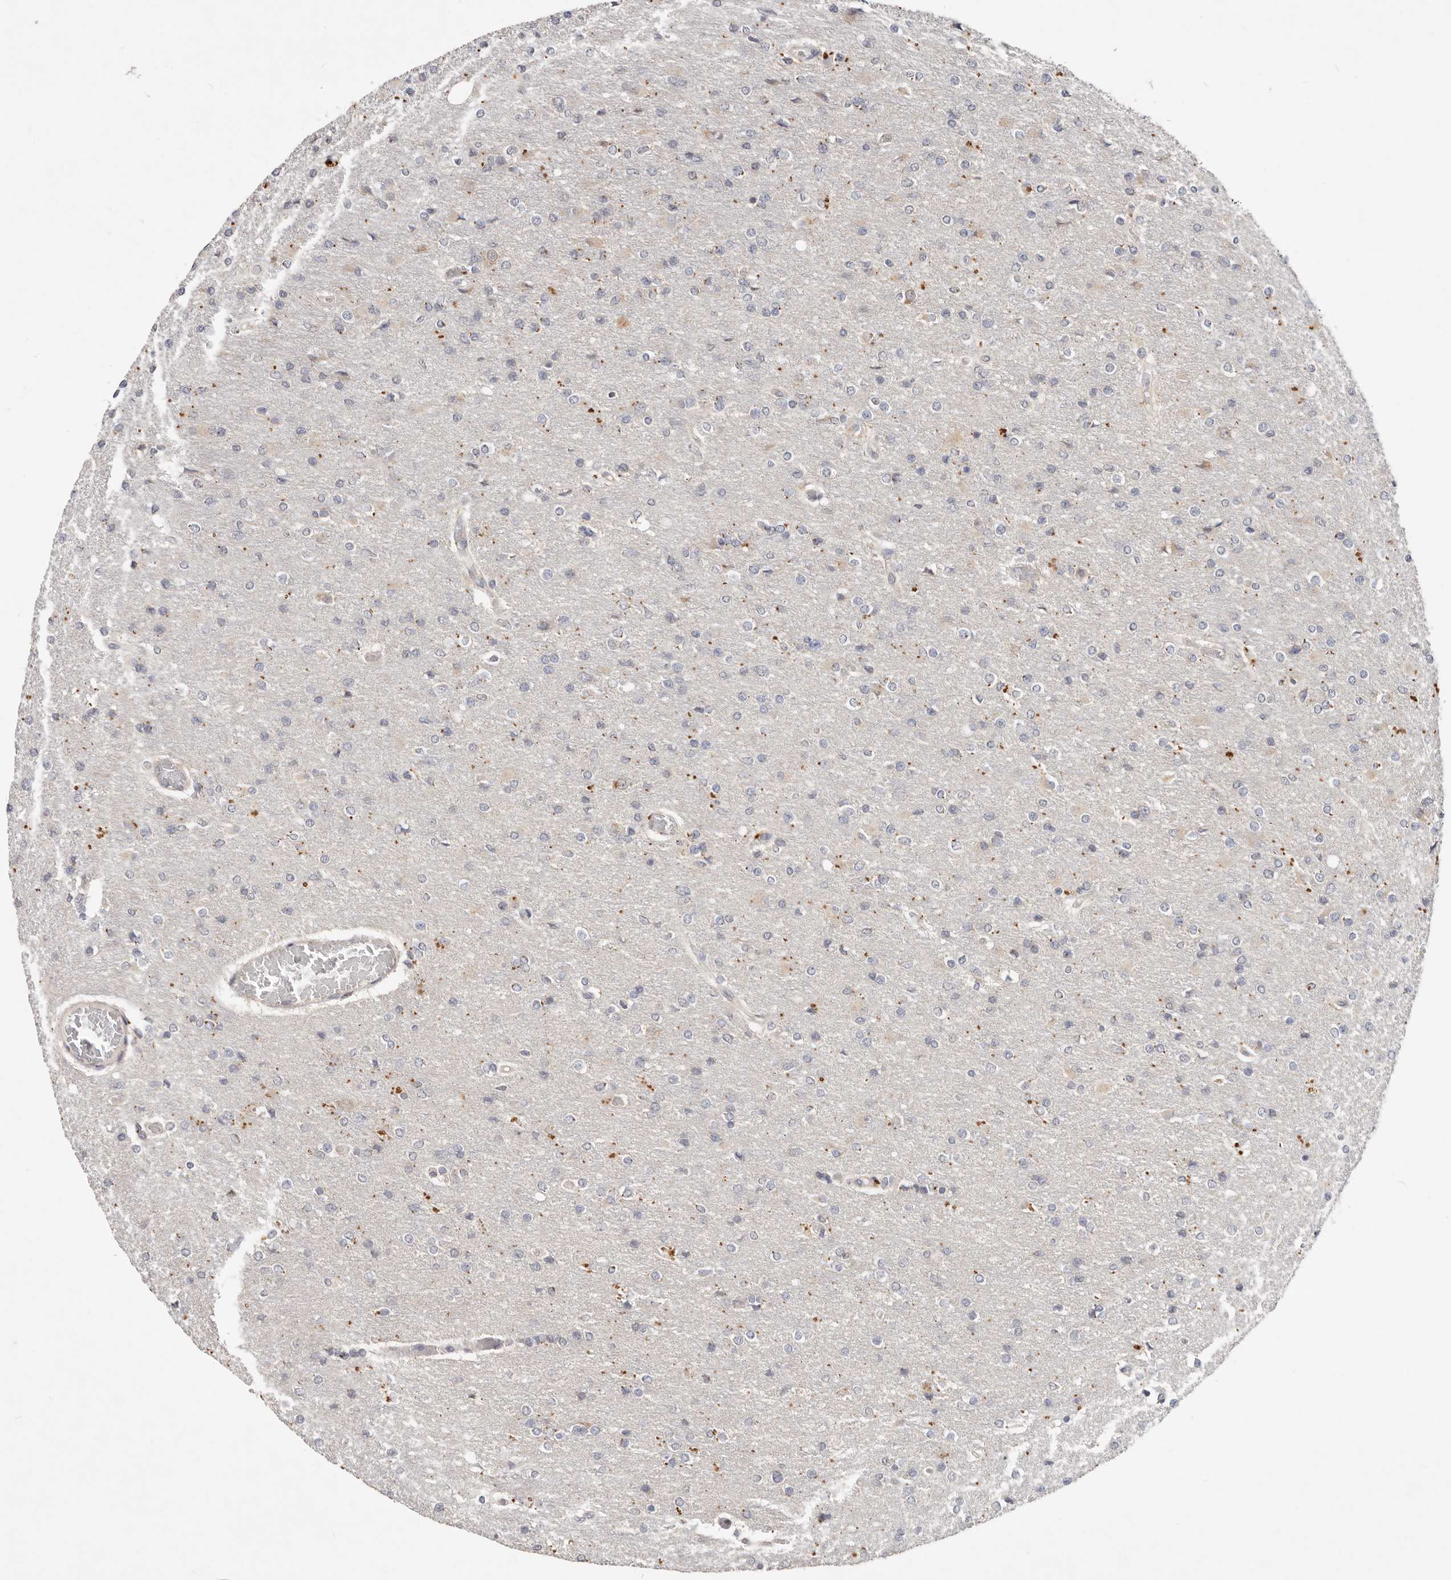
{"staining": {"intensity": "negative", "quantity": "none", "location": "none"}, "tissue": "glioma", "cell_type": "Tumor cells", "image_type": "cancer", "snomed": [{"axis": "morphology", "description": "Glioma, malignant, High grade"}, {"axis": "topography", "description": "Cerebral cortex"}], "caption": "This is an immunohistochemistry (IHC) histopathology image of human malignant glioma (high-grade). There is no expression in tumor cells.", "gene": "WDR77", "patient": {"sex": "female", "age": 36}}